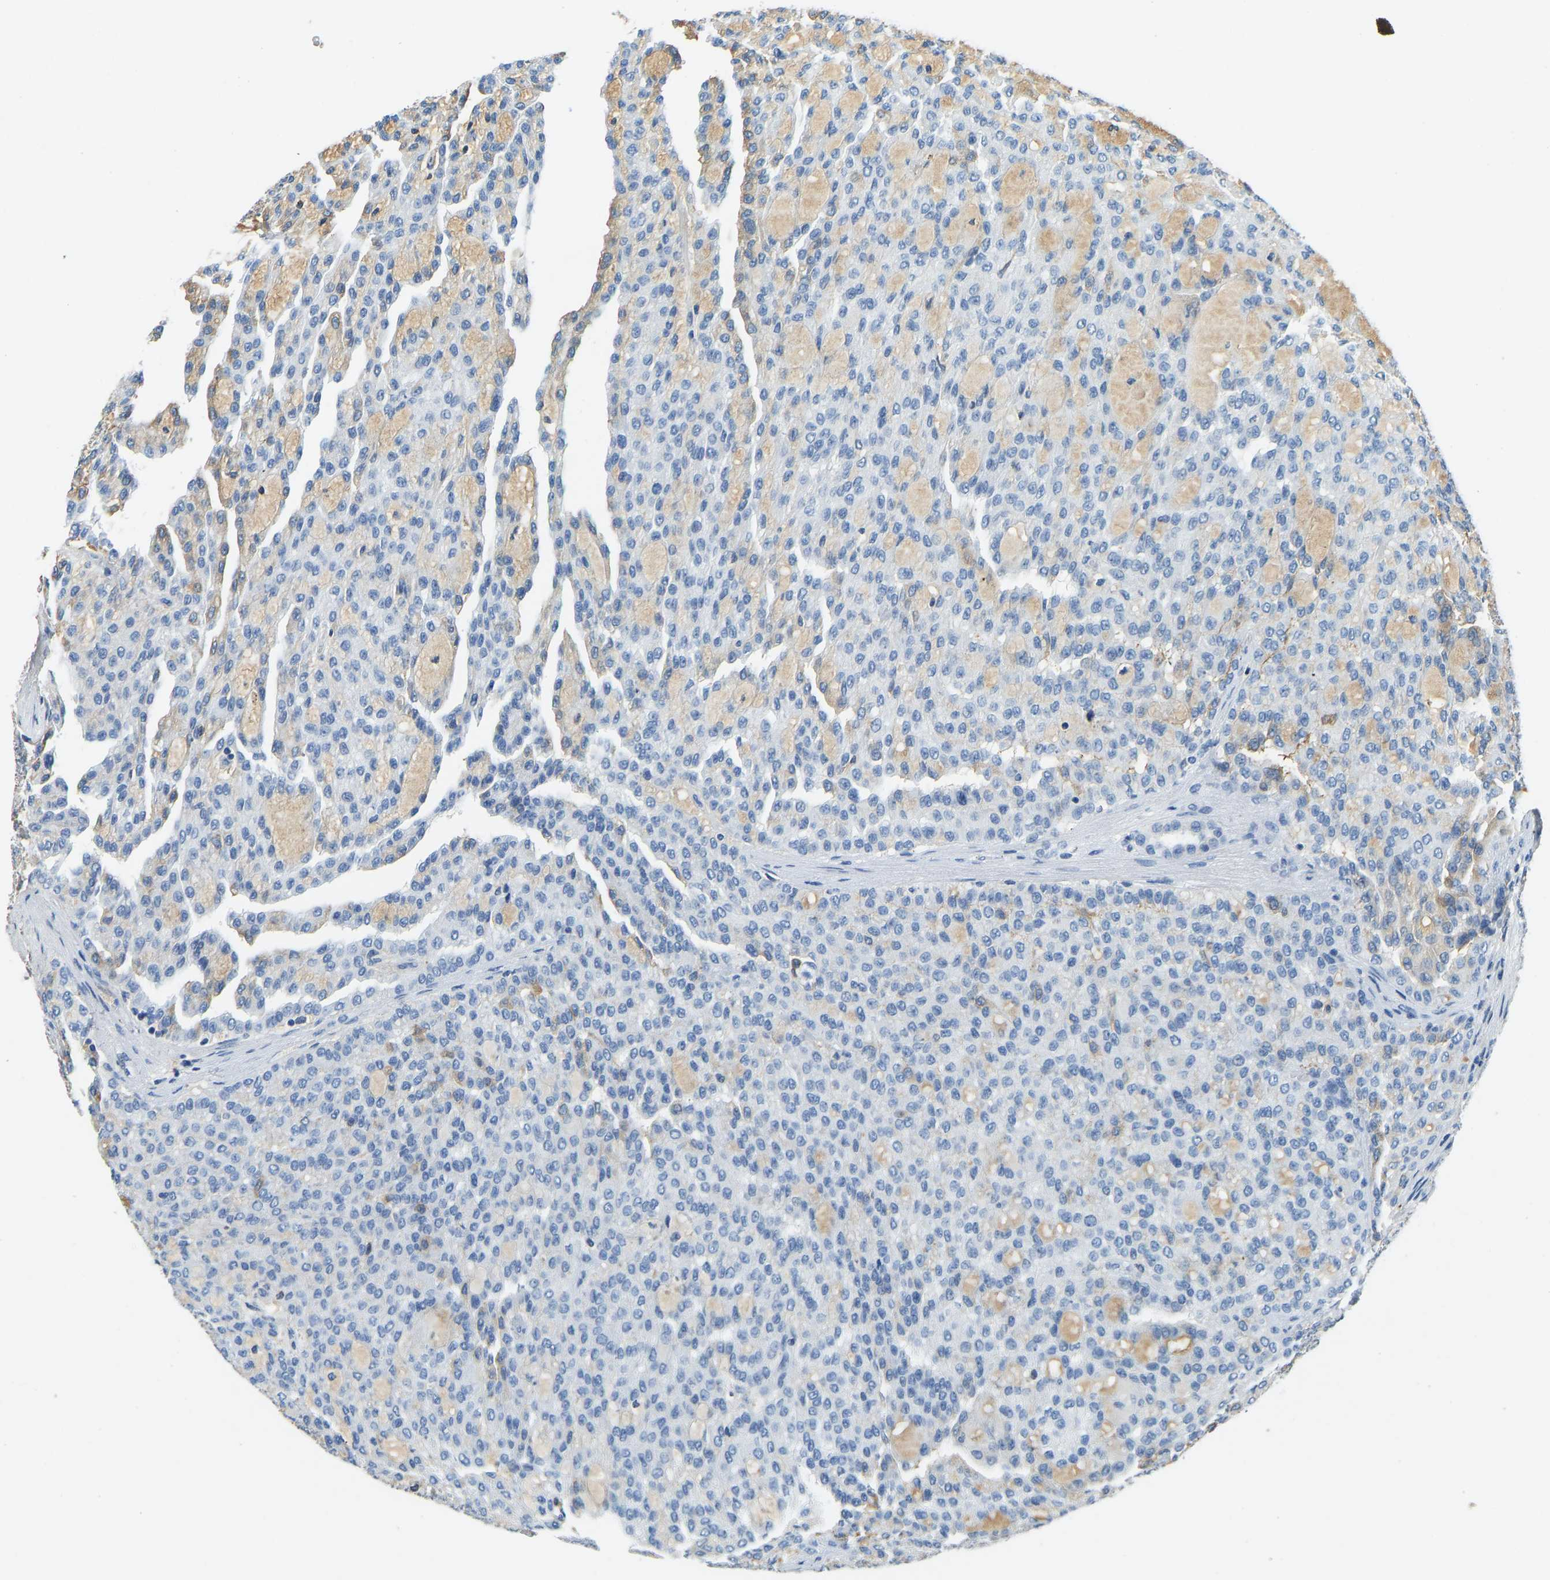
{"staining": {"intensity": "negative", "quantity": "none", "location": "none"}, "tissue": "renal cancer", "cell_type": "Tumor cells", "image_type": "cancer", "snomed": [{"axis": "morphology", "description": "Adenocarcinoma, NOS"}, {"axis": "topography", "description": "Kidney"}], "caption": "Immunohistochemical staining of renal cancer (adenocarcinoma) demonstrates no significant staining in tumor cells.", "gene": "THBS4", "patient": {"sex": "male", "age": 63}}